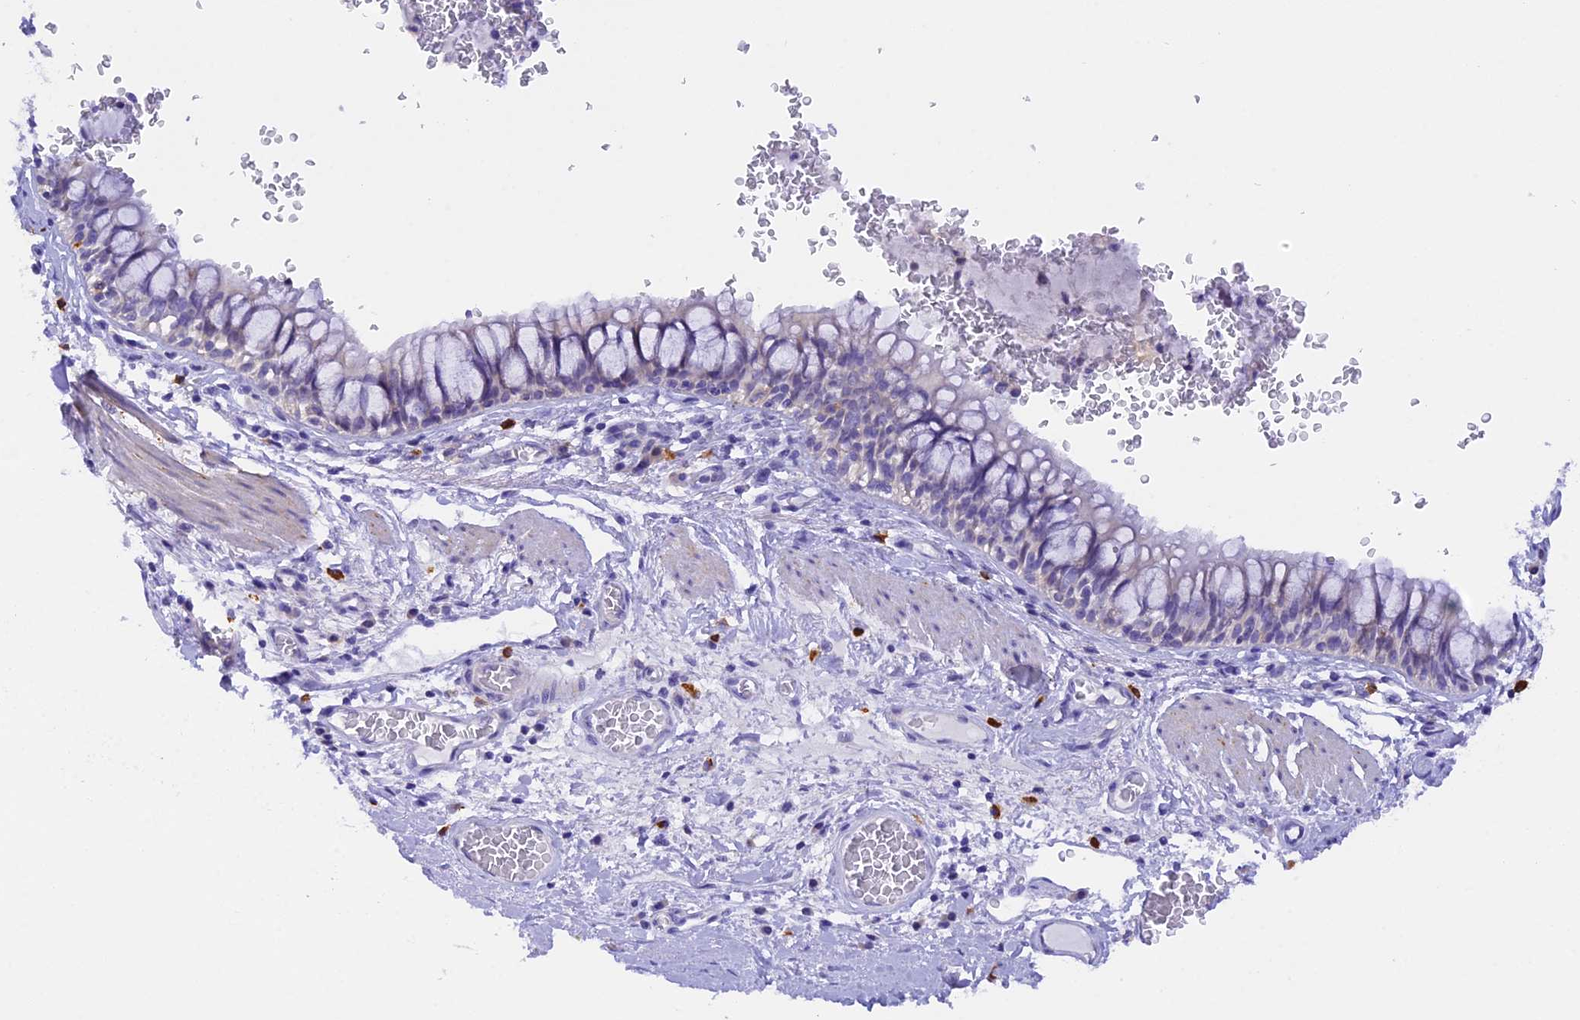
{"staining": {"intensity": "weak", "quantity": "<25%", "location": "cytoplasmic/membranous"}, "tissue": "bronchus", "cell_type": "Respiratory epithelial cells", "image_type": "normal", "snomed": [{"axis": "morphology", "description": "Normal tissue, NOS"}, {"axis": "topography", "description": "Cartilage tissue"}, {"axis": "topography", "description": "Bronchus"}], "caption": "This image is of normal bronchus stained with IHC to label a protein in brown with the nuclei are counter-stained blue. There is no staining in respiratory epithelial cells.", "gene": "COL6A5", "patient": {"sex": "female", "age": 36}}